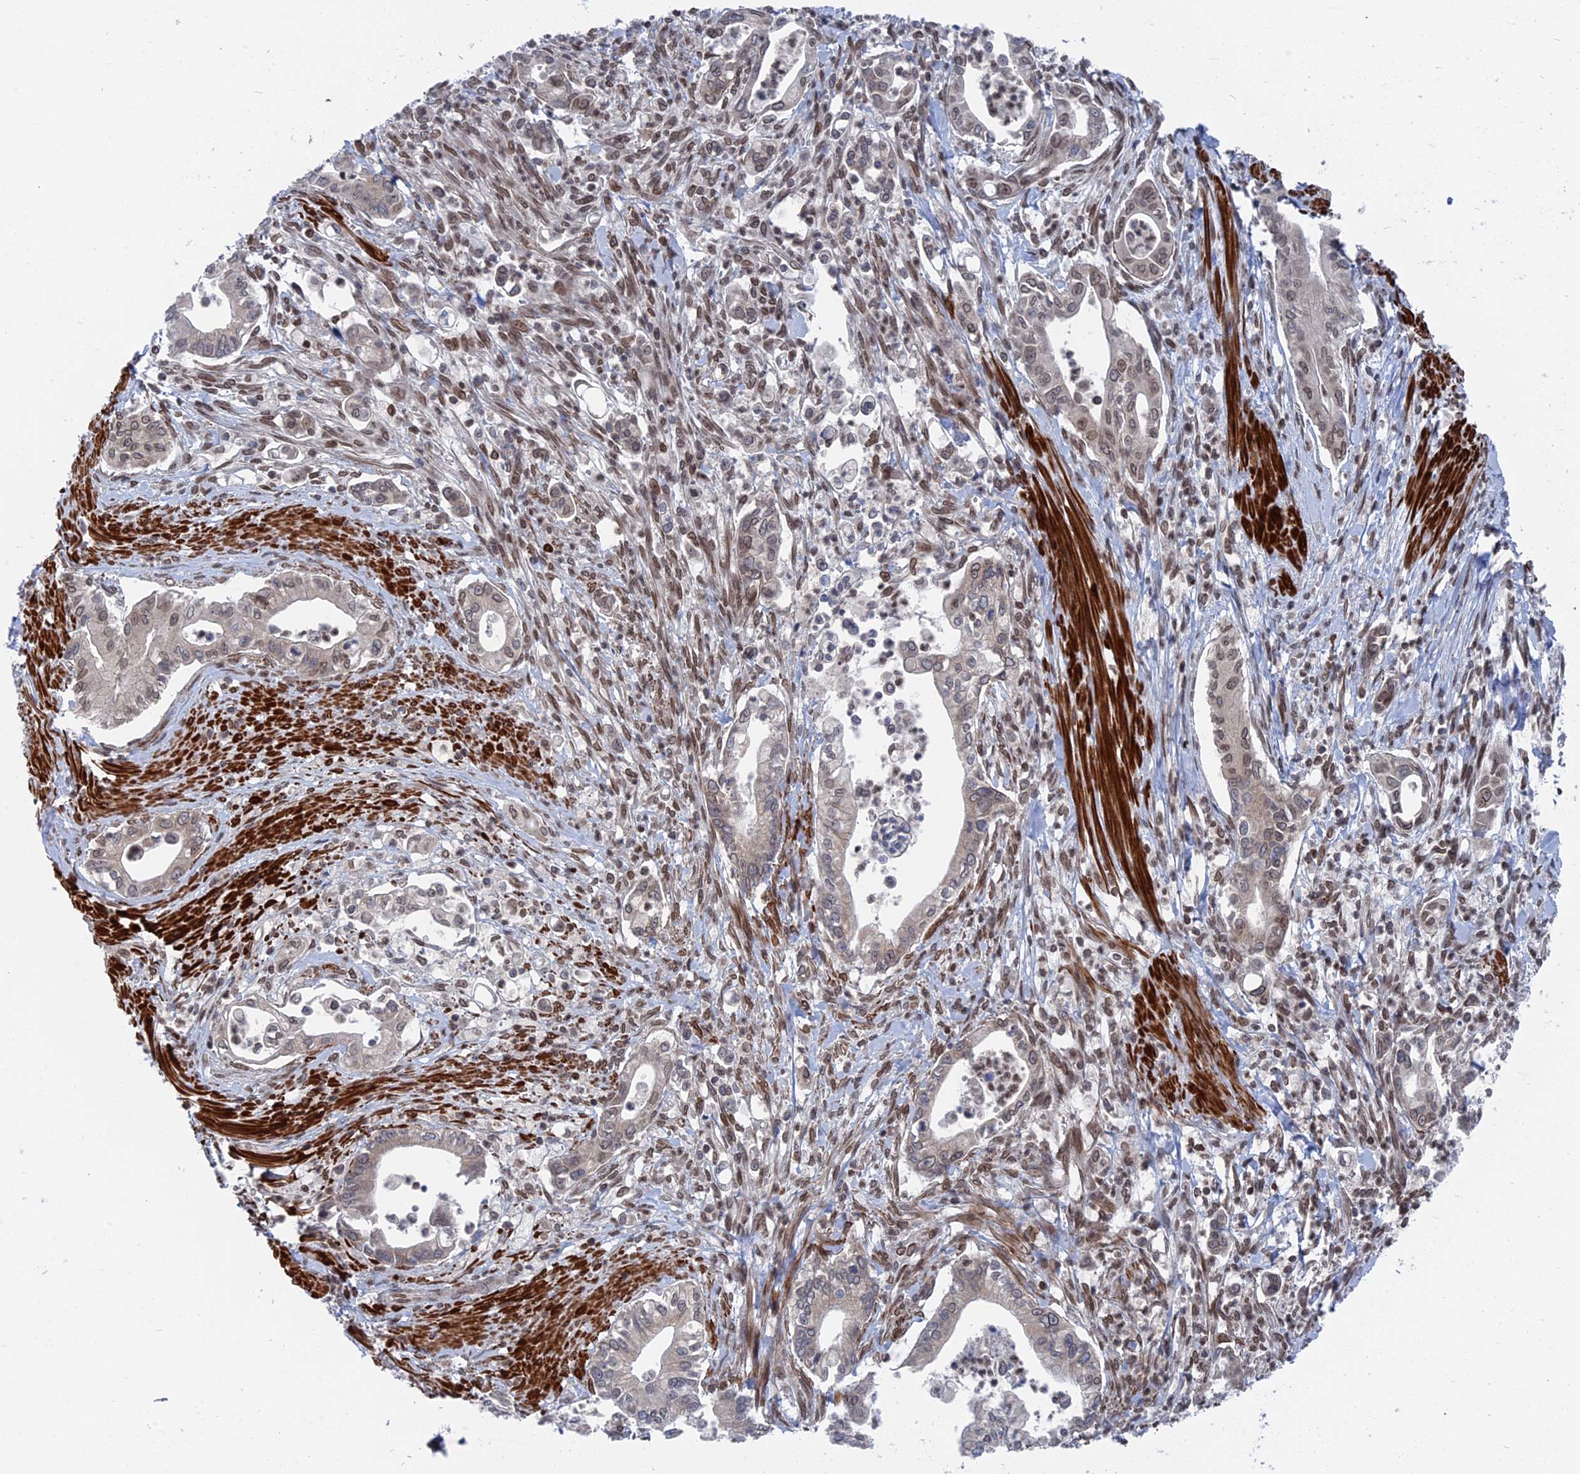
{"staining": {"intensity": "weak", "quantity": "25%-75%", "location": "nuclear"}, "tissue": "pancreatic cancer", "cell_type": "Tumor cells", "image_type": "cancer", "snomed": [{"axis": "morphology", "description": "Adenocarcinoma, NOS"}, {"axis": "topography", "description": "Pancreas"}], "caption": "IHC photomicrograph of human pancreatic cancer stained for a protein (brown), which reveals low levels of weak nuclear positivity in about 25%-75% of tumor cells.", "gene": "MTRF1", "patient": {"sex": "male", "age": 78}}